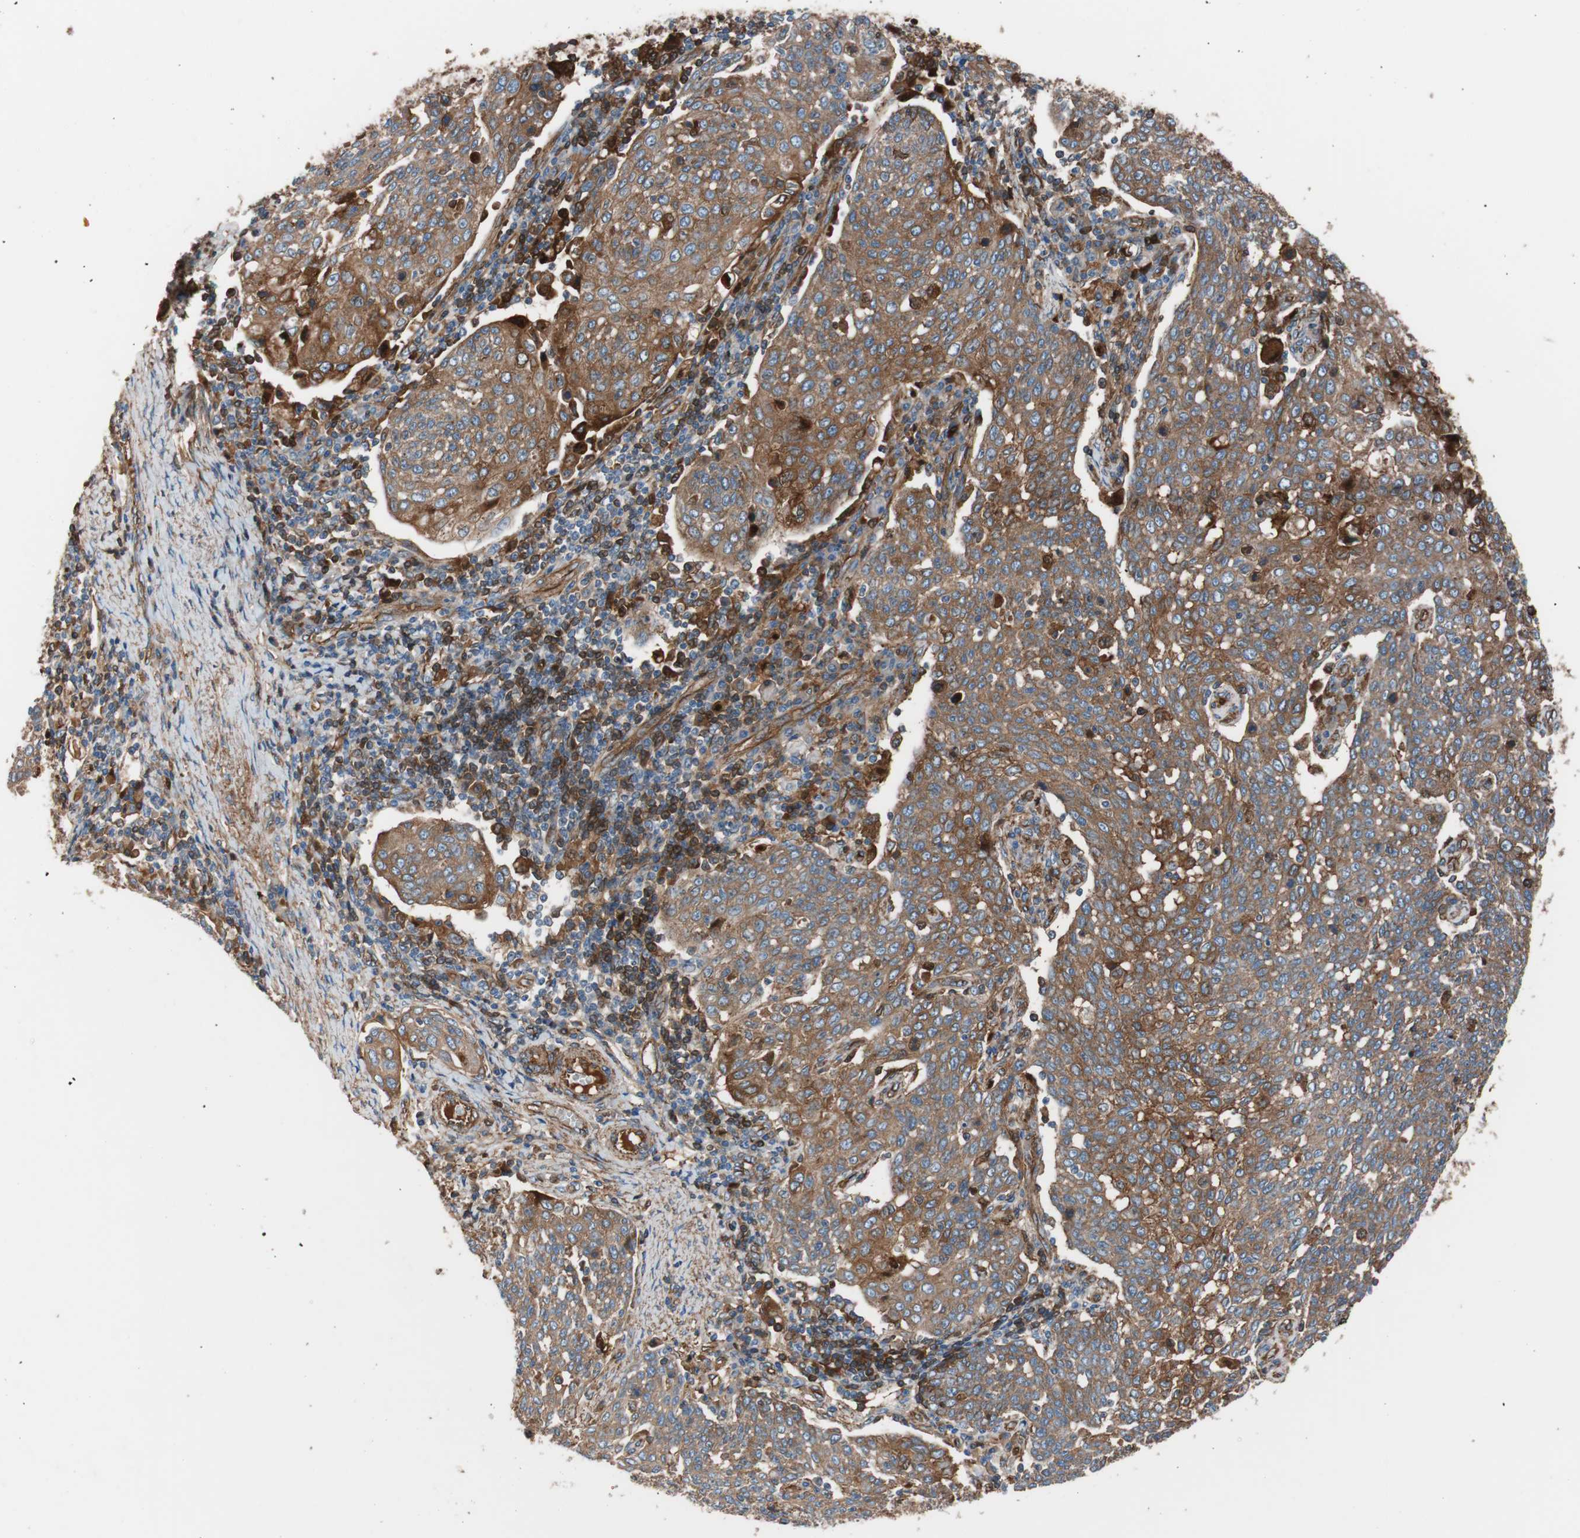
{"staining": {"intensity": "strong", "quantity": ">75%", "location": "cytoplasmic/membranous"}, "tissue": "cervical cancer", "cell_type": "Tumor cells", "image_type": "cancer", "snomed": [{"axis": "morphology", "description": "Squamous cell carcinoma, NOS"}, {"axis": "topography", "description": "Cervix"}], "caption": "Immunohistochemical staining of human cervical cancer (squamous cell carcinoma) exhibits high levels of strong cytoplasmic/membranous protein positivity in approximately >75% of tumor cells. The protein of interest is stained brown, and the nuclei are stained in blue (DAB IHC with brightfield microscopy, high magnification).", "gene": "SPINT1", "patient": {"sex": "female", "age": 34}}